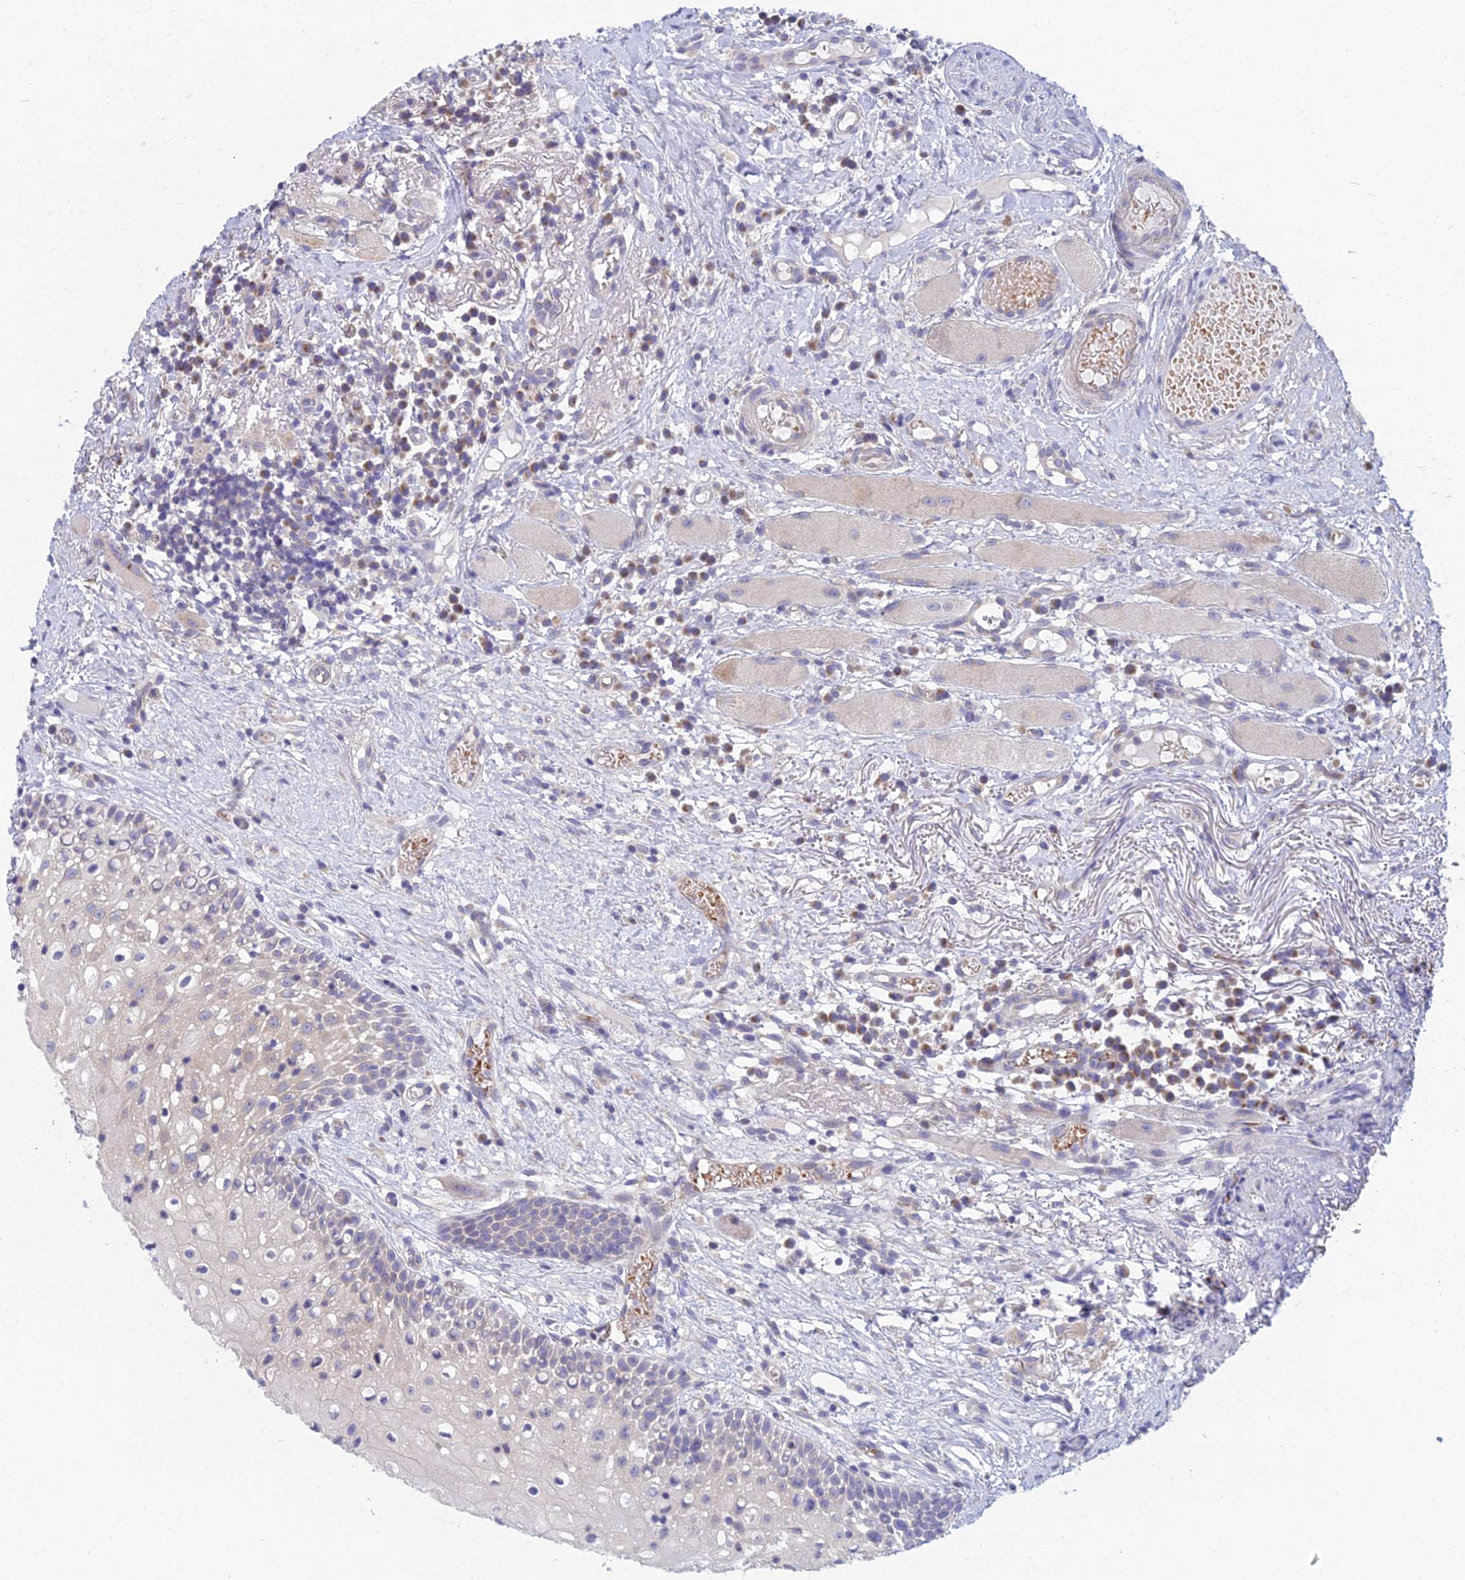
{"staining": {"intensity": "negative", "quantity": "none", "location": "none"}, "tissue": "oral mucosa", "cell_type": "Squamous epithelial cells", "image_type": "normal", "snomed": [{"axis": "morphology", "description": "Normal tissue, NOS"}, {"axis": "topography", "description": "Oral tissue"}], "caption": "Immunohistochemistry histopathology image of unremarkable oral mucosa stained for a protein (brown), which shows no staining in squamous epithelial cells.", "gene": "ZNF564", "patient": {"sex": "female", "age": 69}}